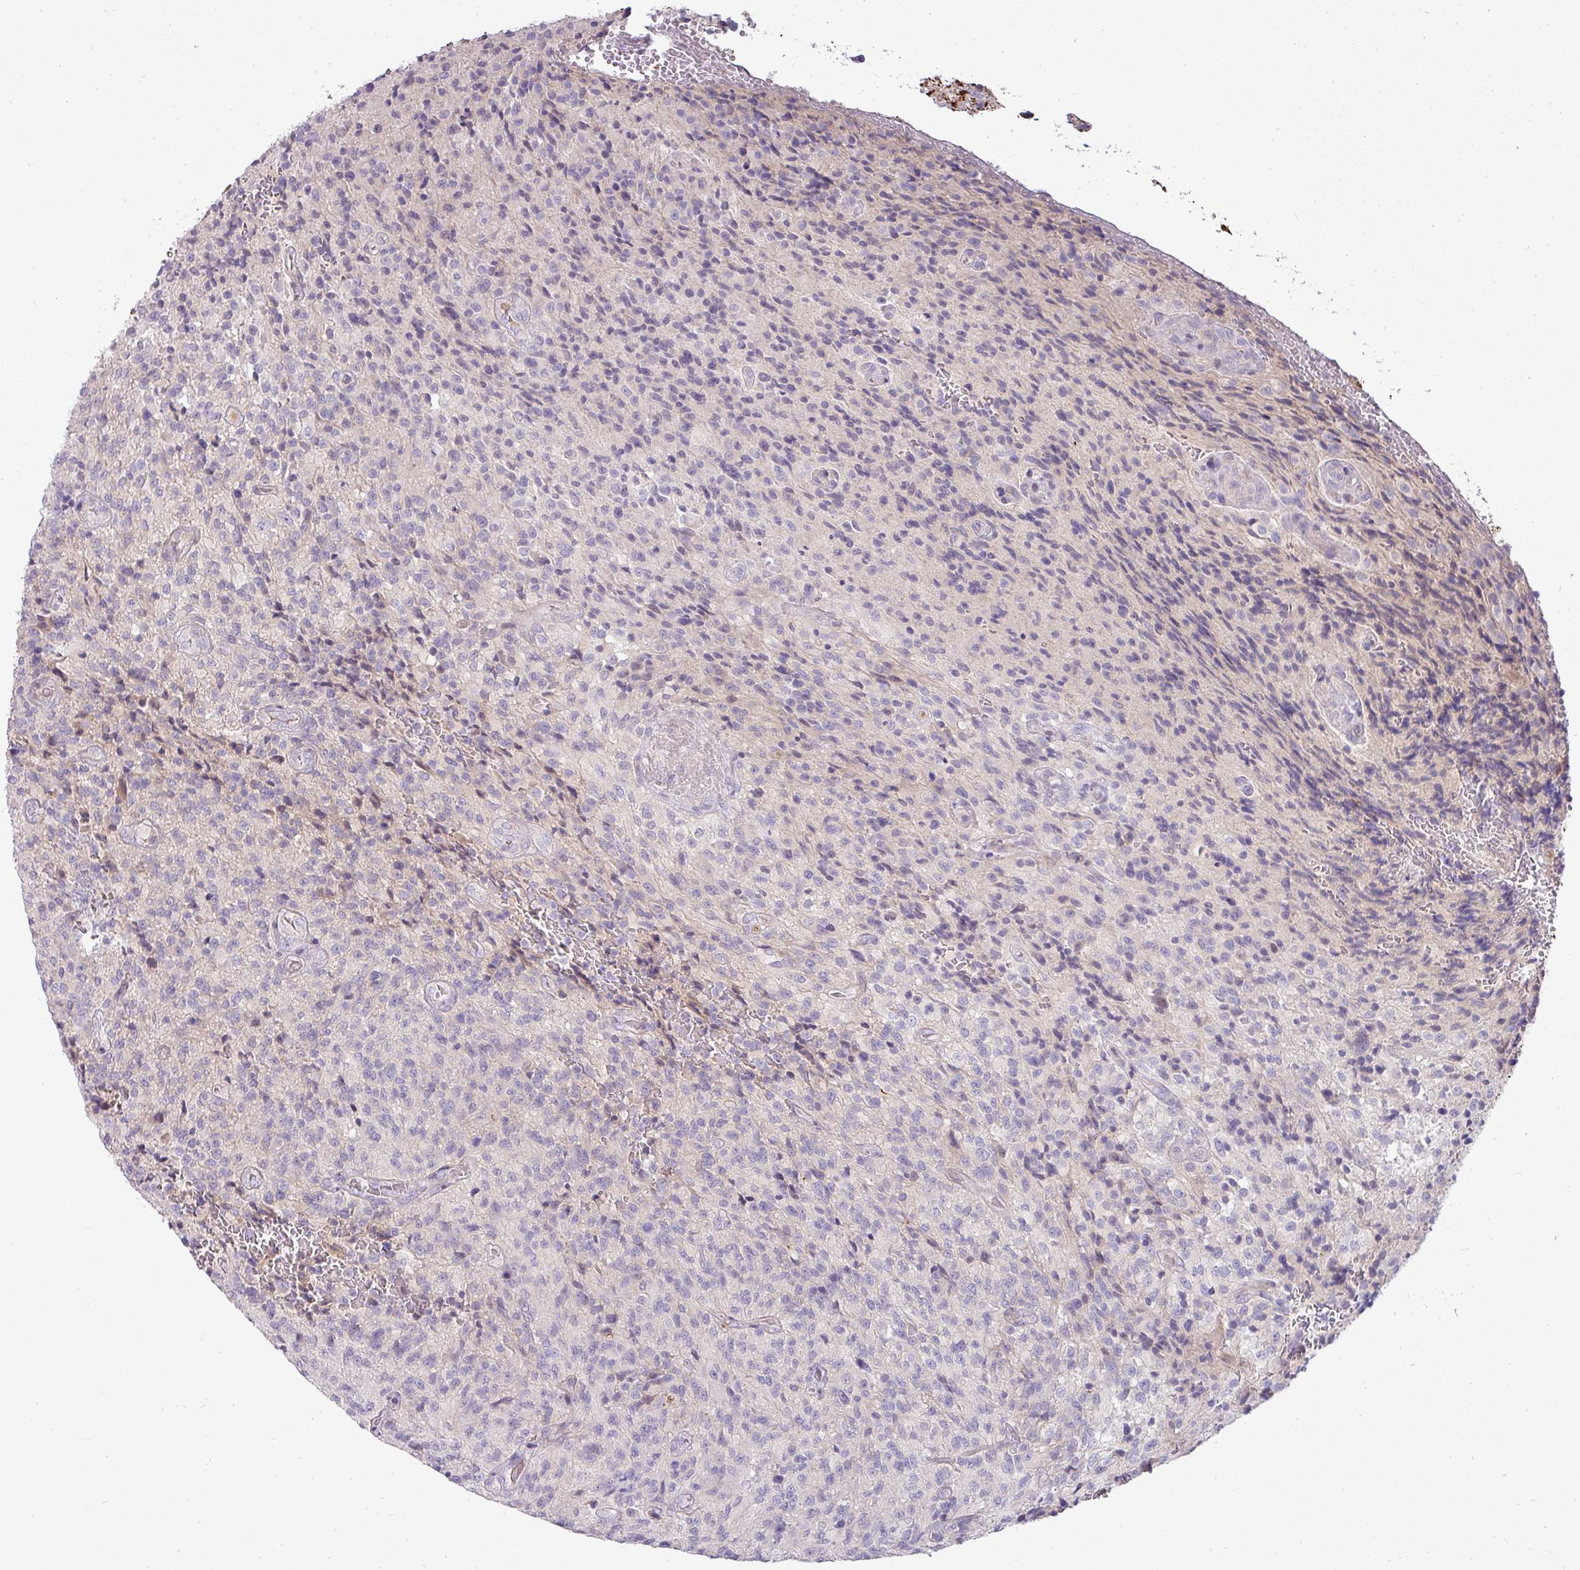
{"staining": {"intensity": "negative", "quantity": "none", "location": "none"}, "tissue": "glioma", "cell_type": "Tumor cells", "image_type": "cancer", "snomed": [{"axis": "morphology", "description": "Normal tissue, NOS"}, {"axis": "morphology", "description": "Glioma, malignant, High grade"}, {"axis": "topography", "description": "Cerebral cortex"}], "caption": "Micrograph shows no protein expression in tumor cells of high-grade glioma (malignant) tissue. The staining was performed using DAB to visualize the protein expression in brown, while the nuclei were stained in blue with hematoxylin (Magnification: 20x).", "gene": "APOM", "patient": {"sex": "male", "age": 56}}